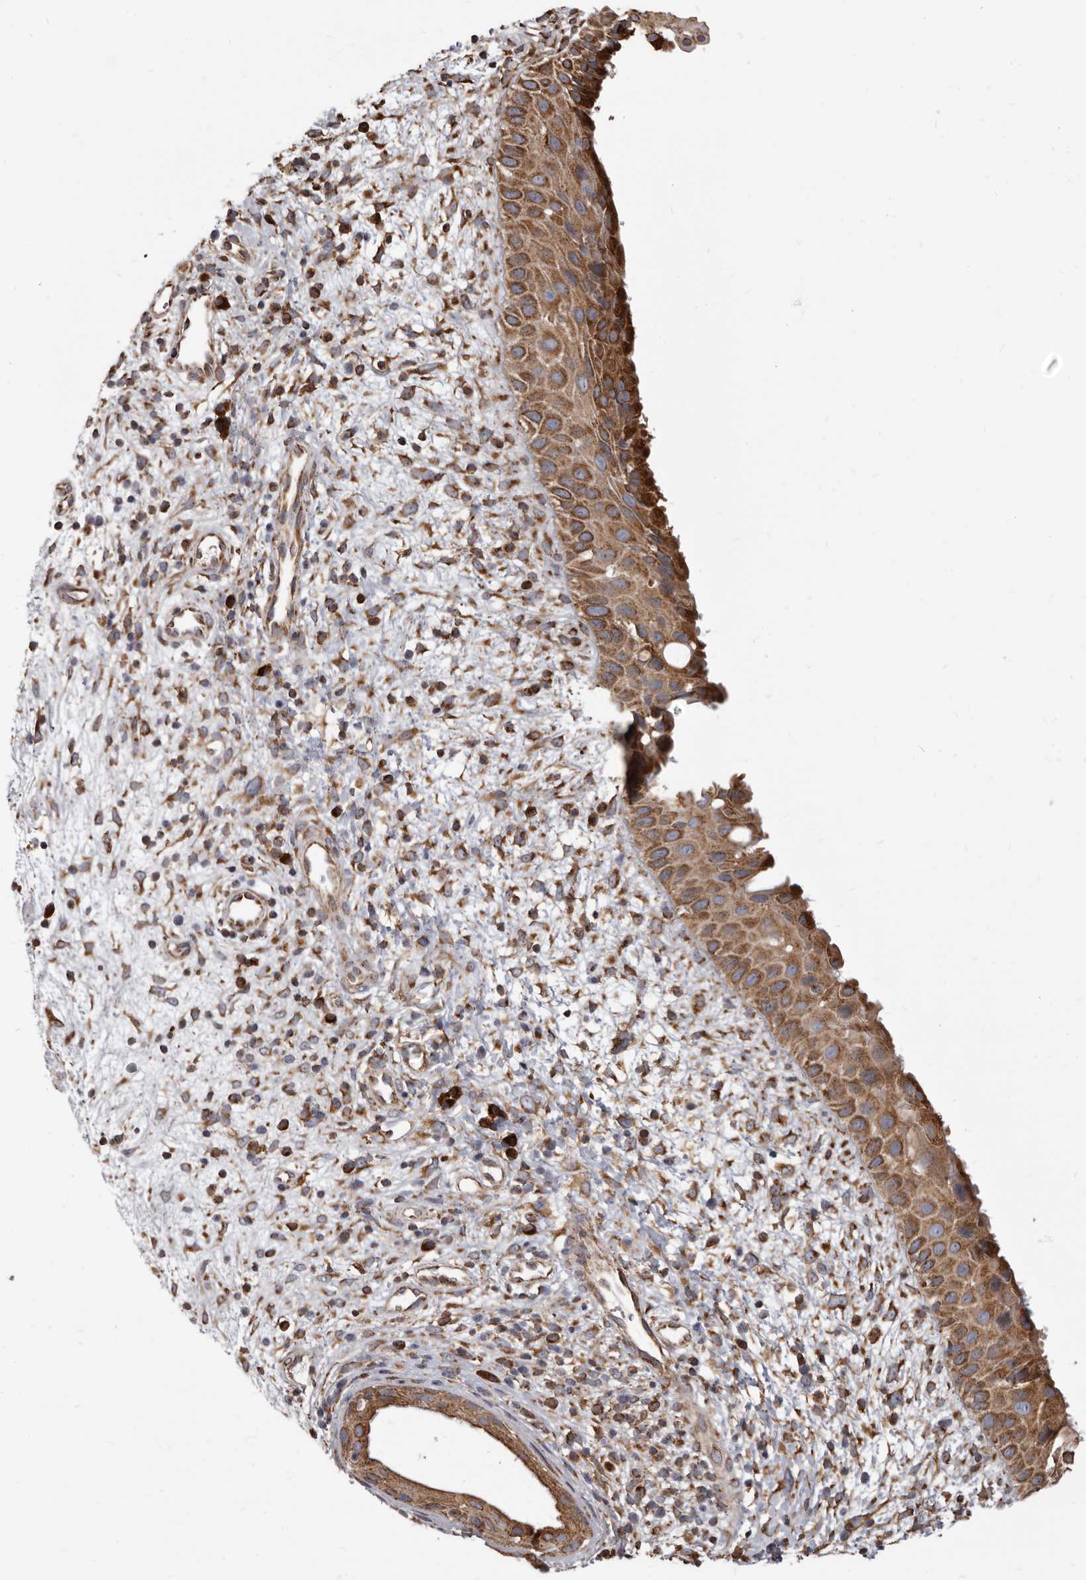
{"staining": {"intensity": "strong", "quantity": ">75%", "location": "cytoplasmic/membranous"}, "tissue": "nasopharynx", "cell_type": "Respiratory epithelial cells", "image_type": "normal", "snomed": [{"axis": "morphology", "description": "Normal tissue, NOS"}, {"axis": "topography", "description": "Nasopharynx"}], "caption": "A photomicrograph of nasopharynx stained for a protein reveals strong cytoplasmic/membranous brown staining in respiratory epithelial cells.", "gene": "CDK5RAP3", "patient": {"sex": "male", "age": 22}}